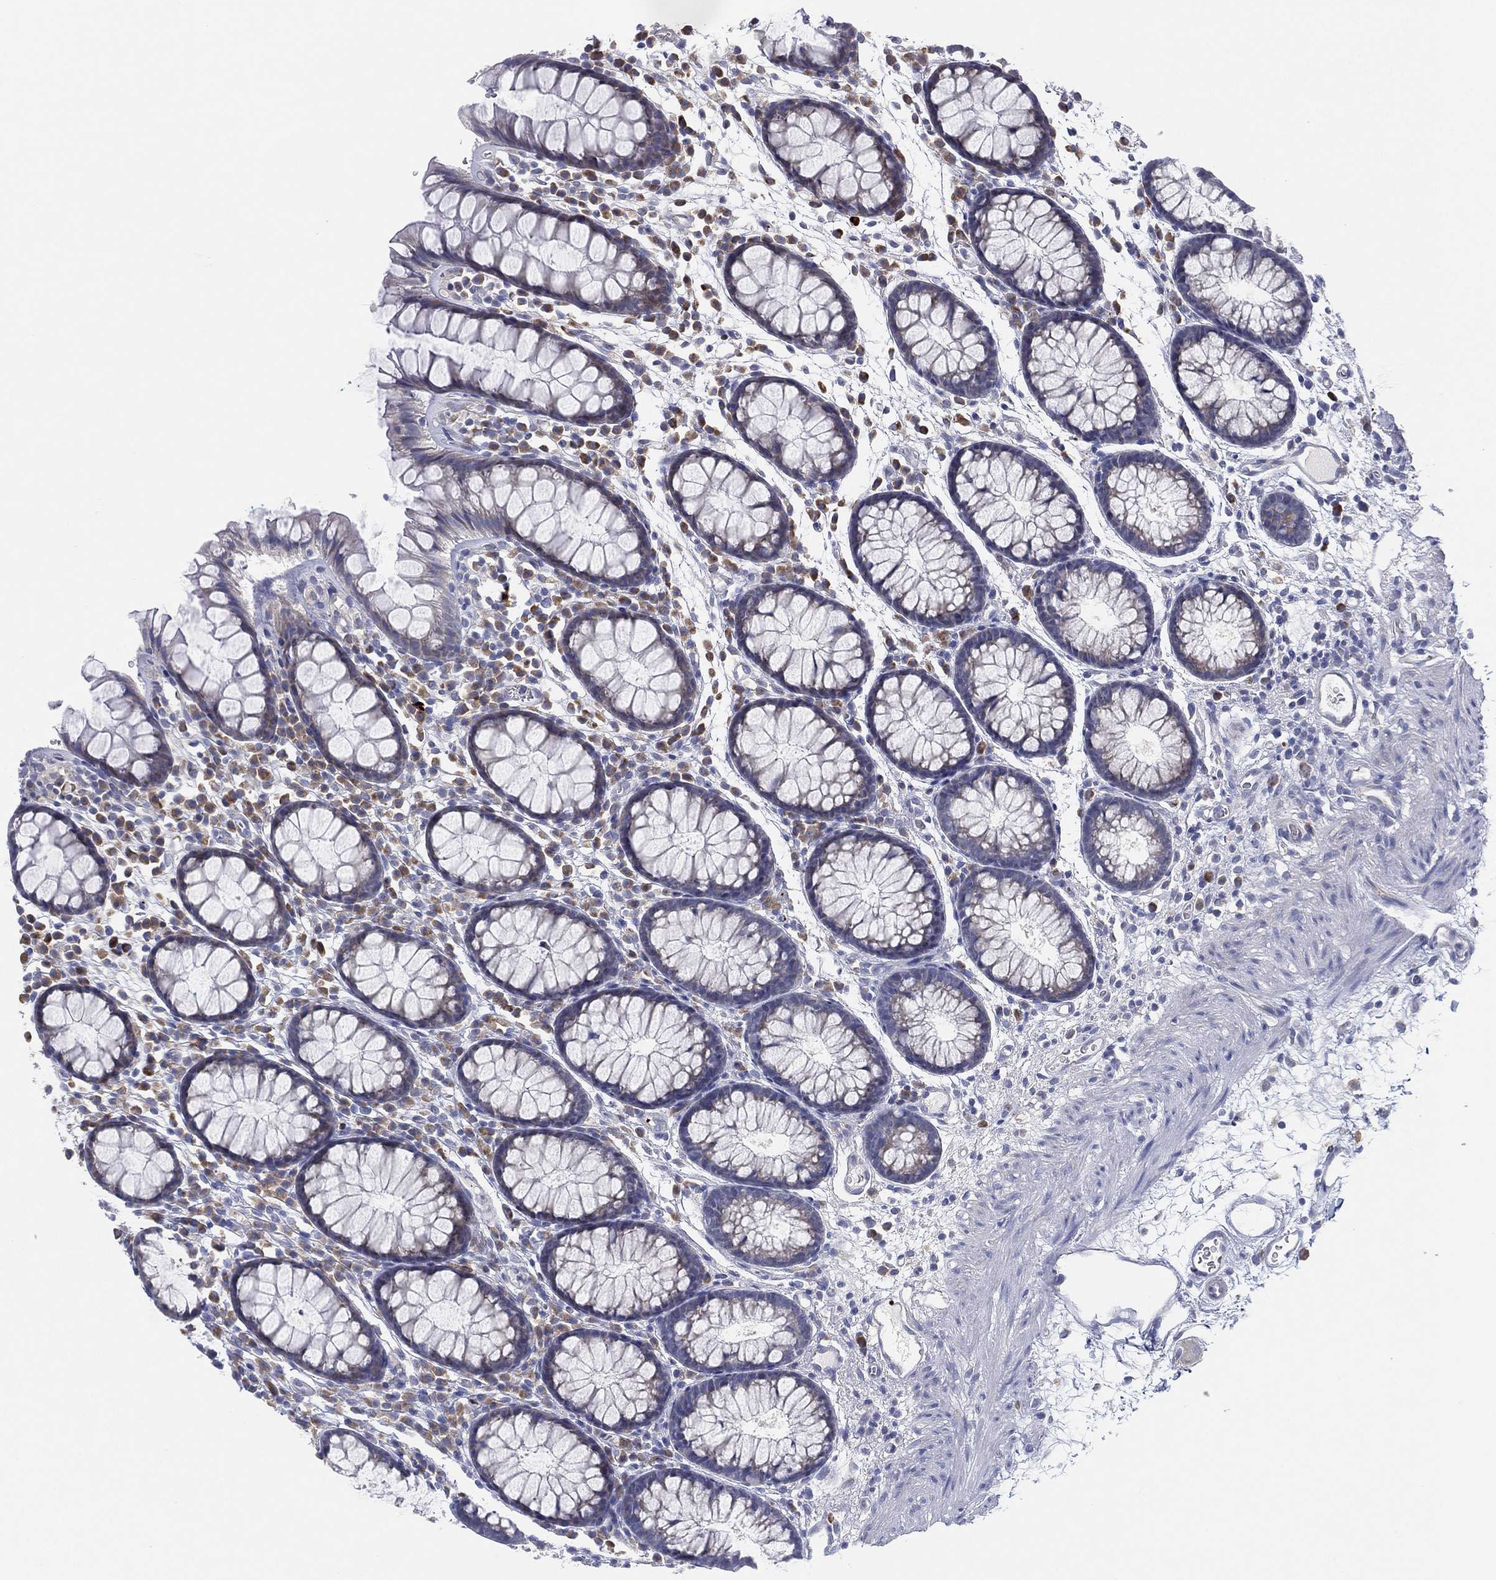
{"staining": {"intensity": "negative", "quantity": "none", "location": "none"}, "tissue": "colon", "cell_type": "Endothelial cells", "image_type": "normal", "snomed": [{"axis": "morphology", "description": "Normal tissue, NOS"}, {"axis": "topography", "description": "Colon"}], "caption": "There is no significant expression in endothelial cells of colon. (IHC, brightfield microscopy, high magnification).", "gene": "TMEM40", "patient": {"sex": "male", "age": 76}}